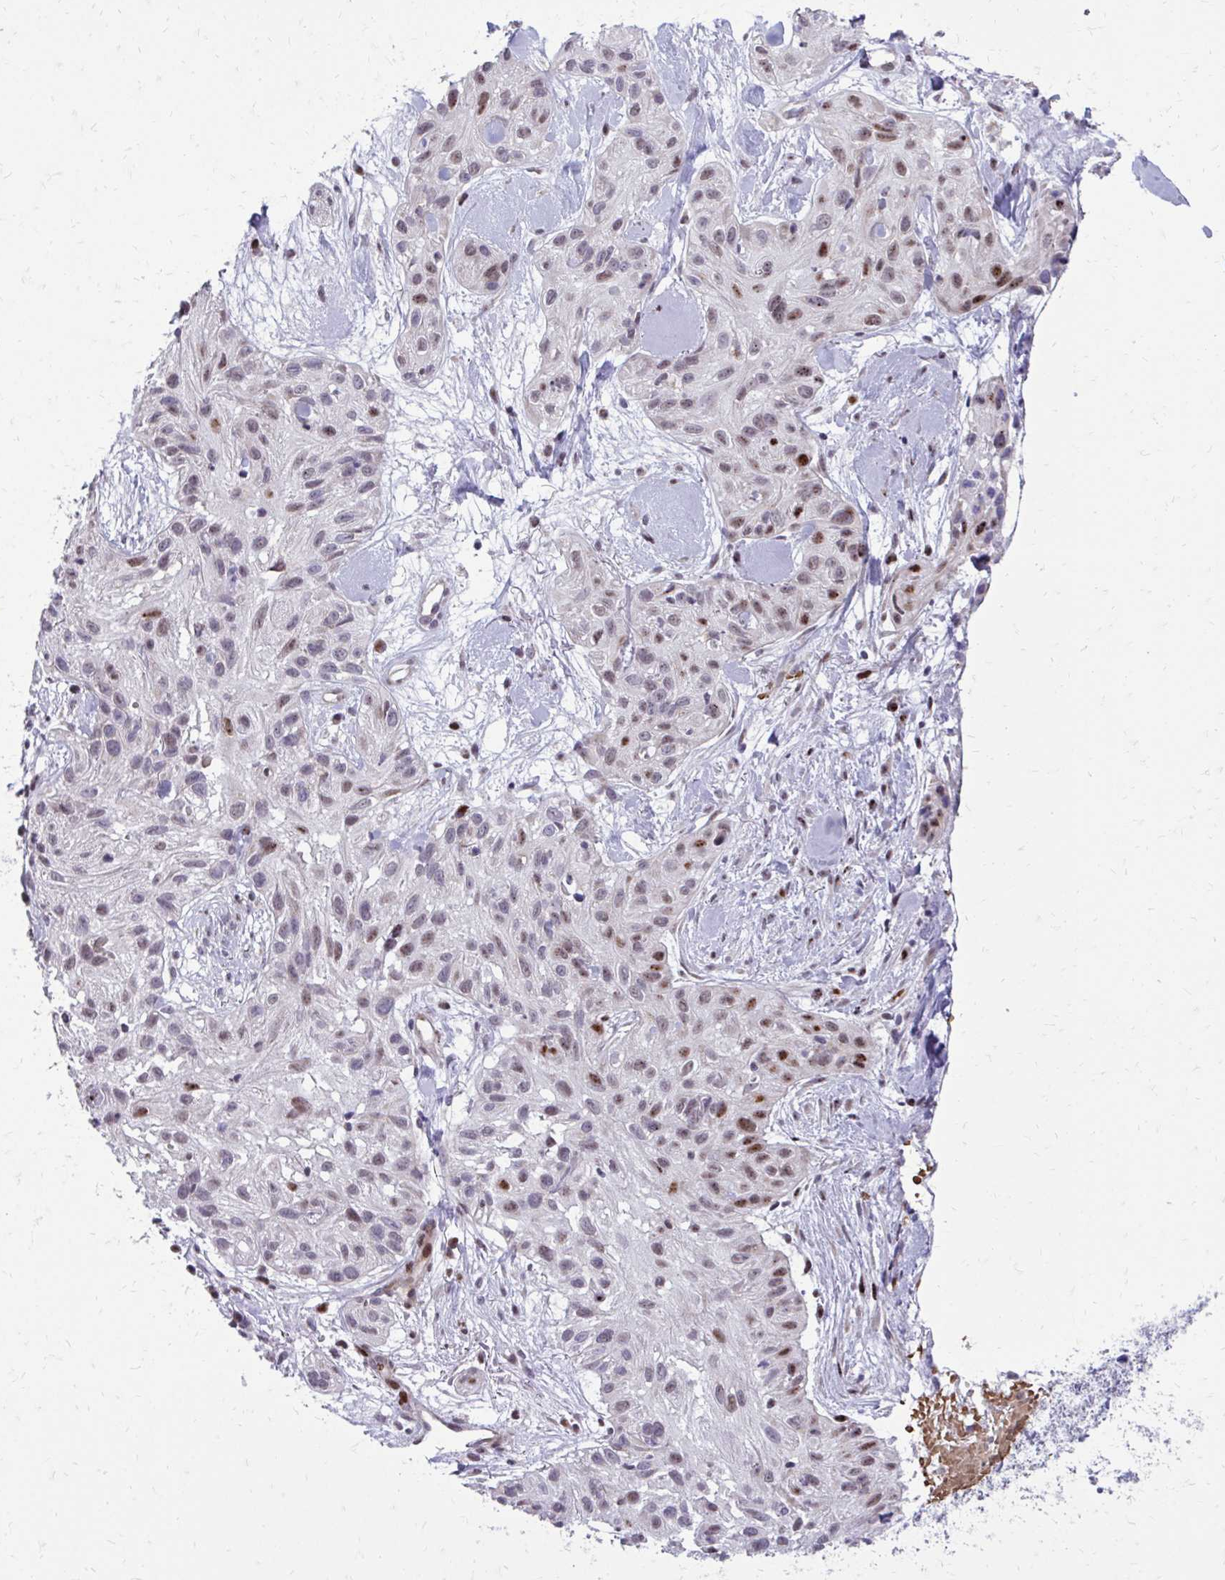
{"staining": {"intensity": "moderate", "quantity": "<25%", "location": "nuclear"}, "tissue": "skin cancer", "cell_type": "Tumor cells", "image_type": "cancer", "snomed": [{"axis": "morphology", "description": "Squamous cell carcinoma, NOS"}, {"axis": "topography", "description": "Skin"}], "caption": "Immunohistochemistry (IHC) (DAB (3,3'-diaminobenzidine)) staining of human skin cancer (squamous cell carcinoma) demonstrates moderate nuclear protein staining in approximately <25% of tumor cells. (DAB = brown stain, brightfield microscopy at high magnification).", "gene": "FUNDC2", "patient": {"sex": "male", "age": 82}}